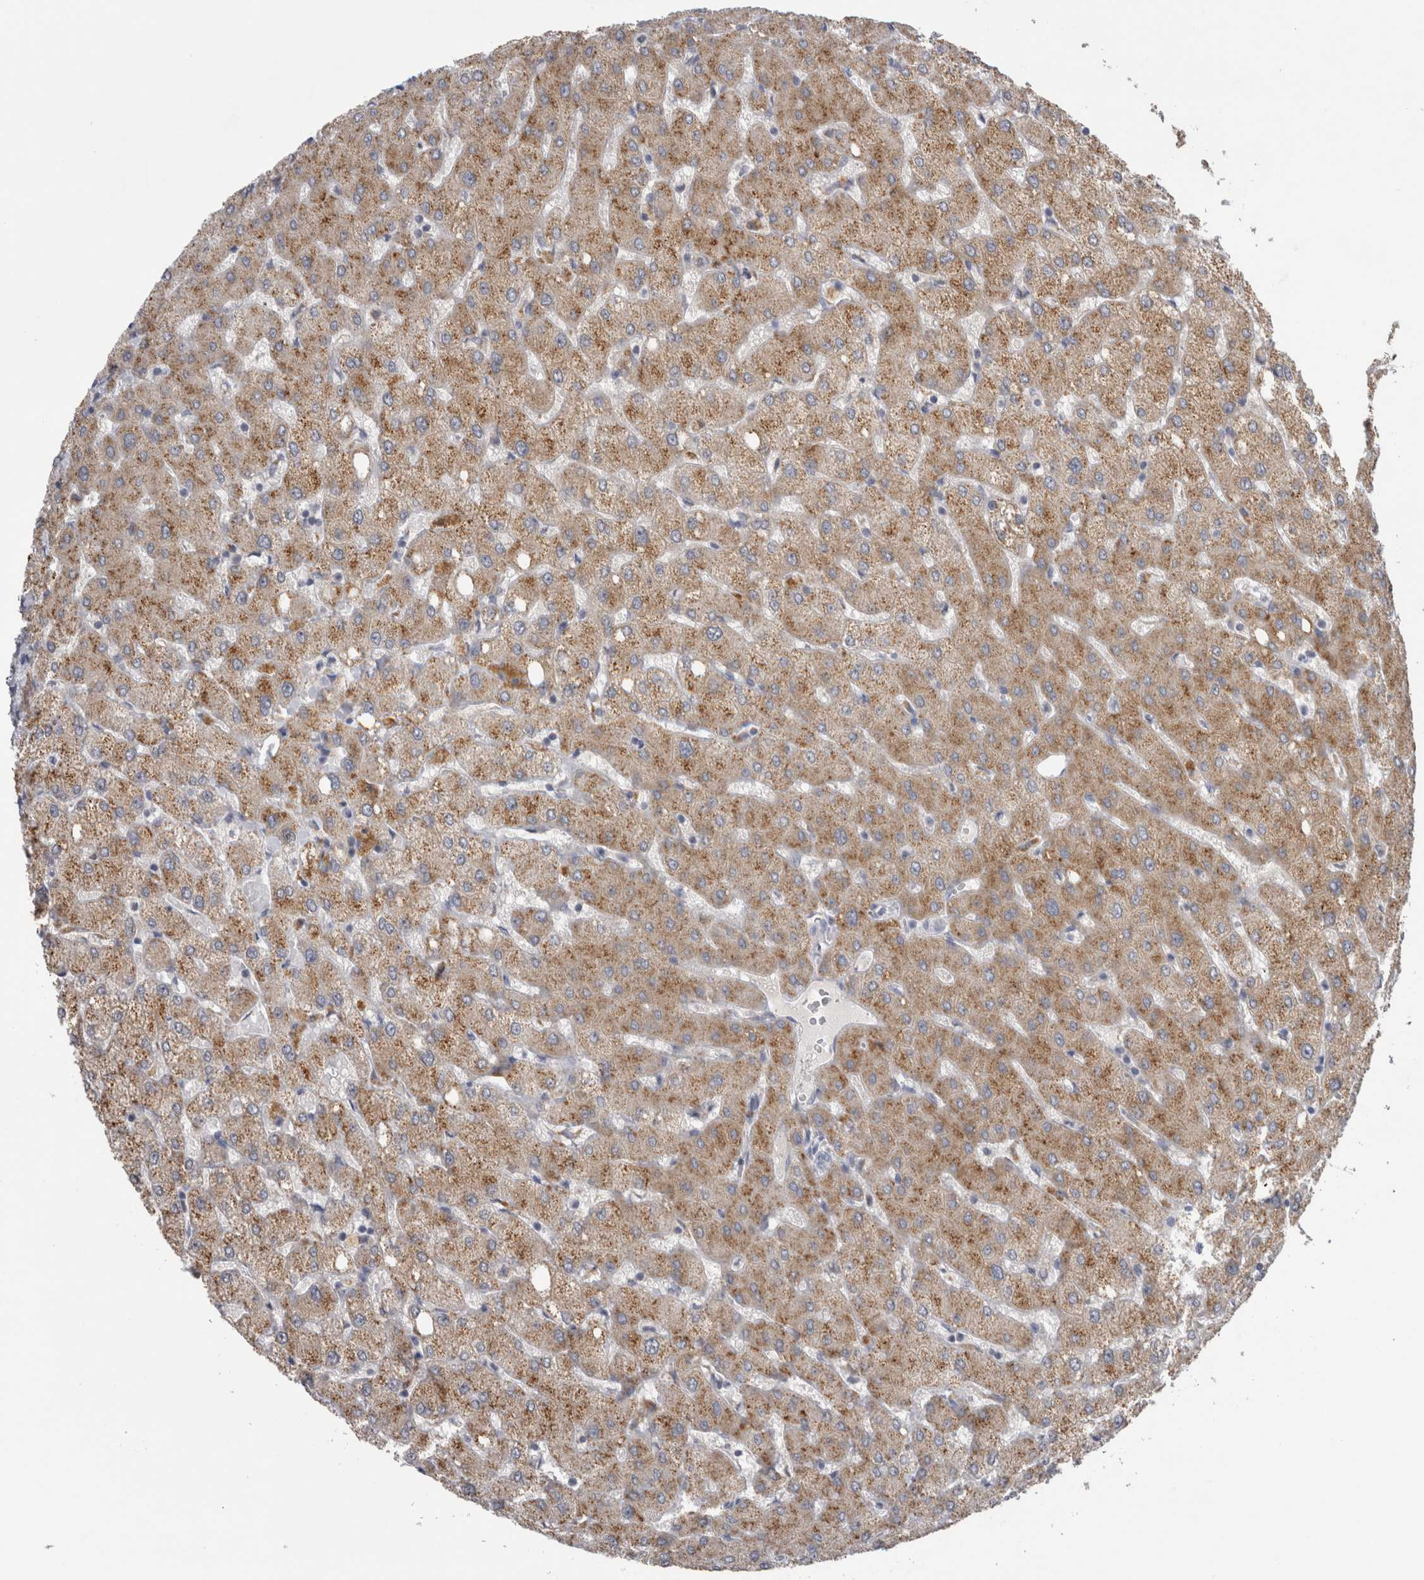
{"staining": {"intensity": "negative", "quantity": "none", "location": "none"}, "tissue": "liver", "cell_type": "Cholangiocytes", "image_type": "normal", "snomed": [{"axis": "morphology", "description": "Normal tissue, NOS"}, {"axis": "topography", "description": "Liver"}], "caption": "This is an immunohistochemistry image of unremarkable human liver. There is no staining in cholangiocytes.", "gene": "DHRS4", "patient": {"sex": "female", "age": 54}}